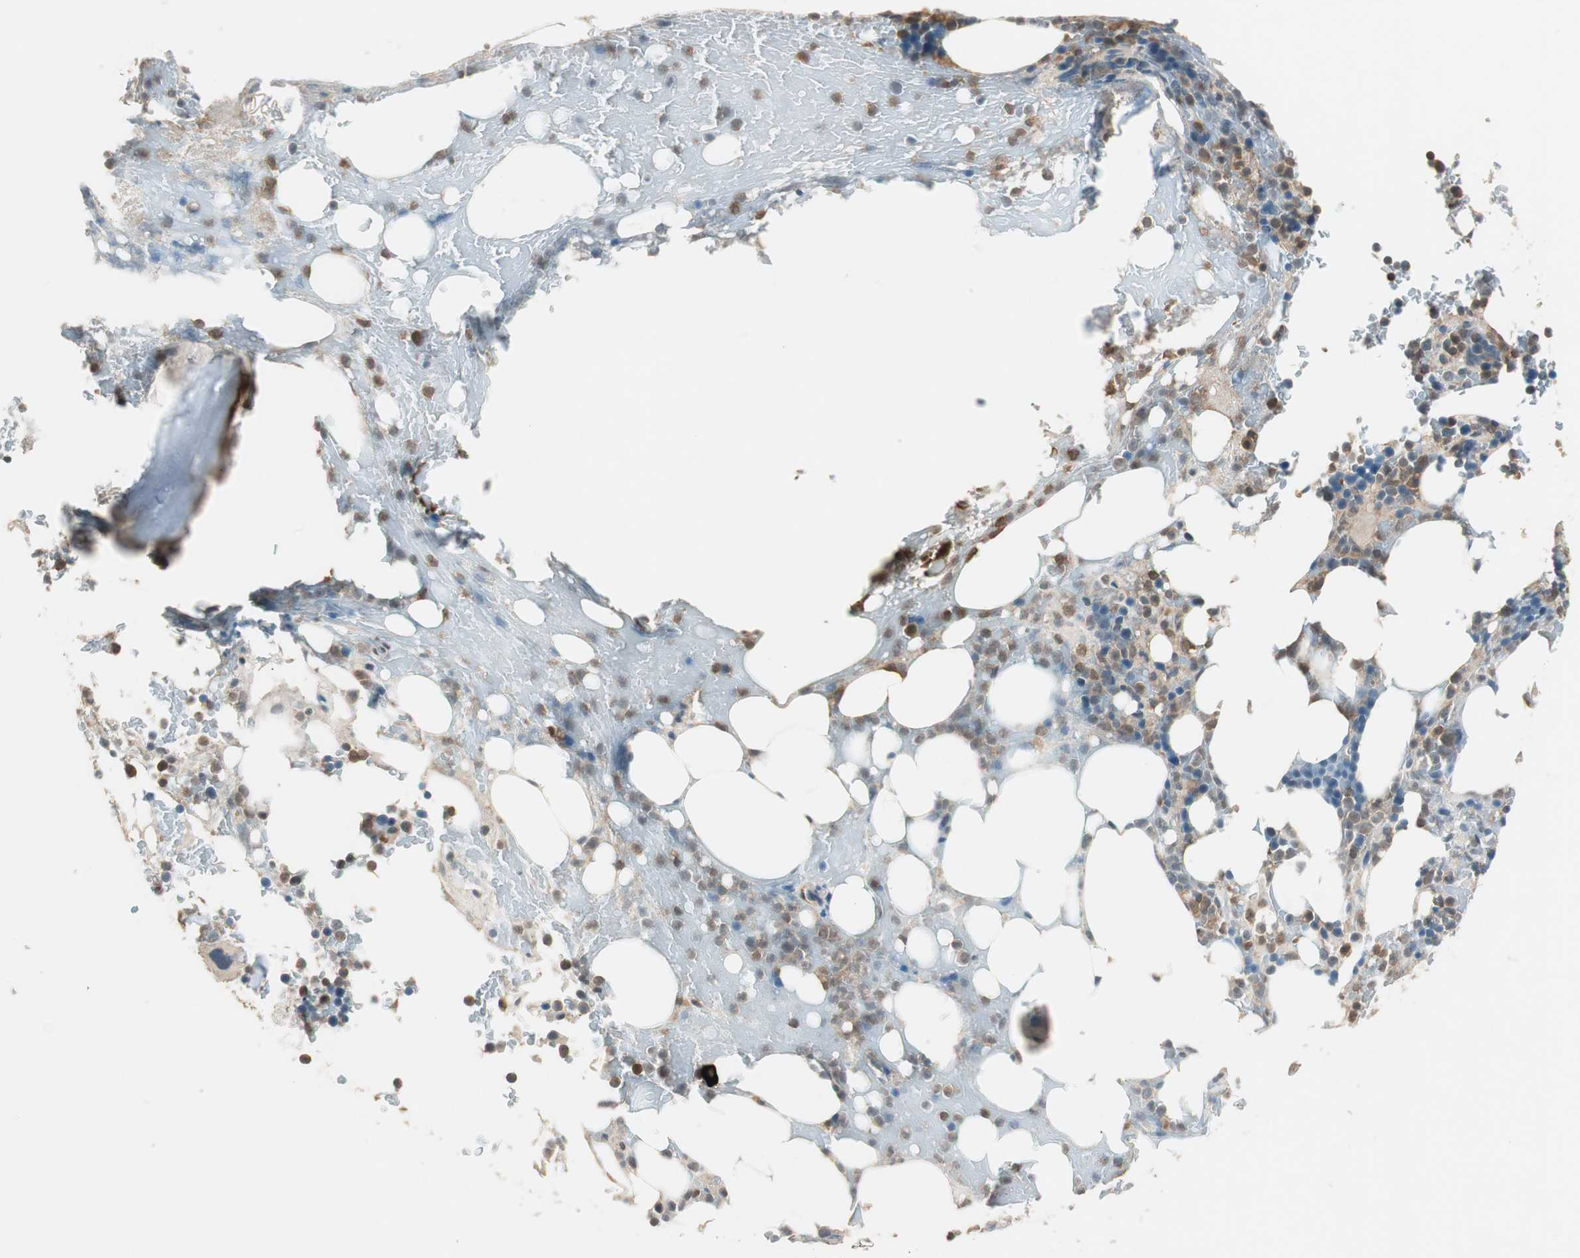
{"staining": {"intensity": "strong", "quantity": "25%-75%", "location": "cytoplasmic/membranous,nuclear"}, "tissue": "bone marrow", "cell_type": "Hematopoietic cells", "image_type": "normal", "snomed": [{"axis": "morphology", "description": "Normal tissue, NOS"}, {"axis": "topography", "description": "Bone marrow"}], "caption": "Protein staining demonstrates strong cytoplasmic/membranous,nuclear expression in about 25%-75% of hematopoietic cells in normal bone marrow.", "gene": "TRIM21", "patient": {"sex": "female", "age": 66}}